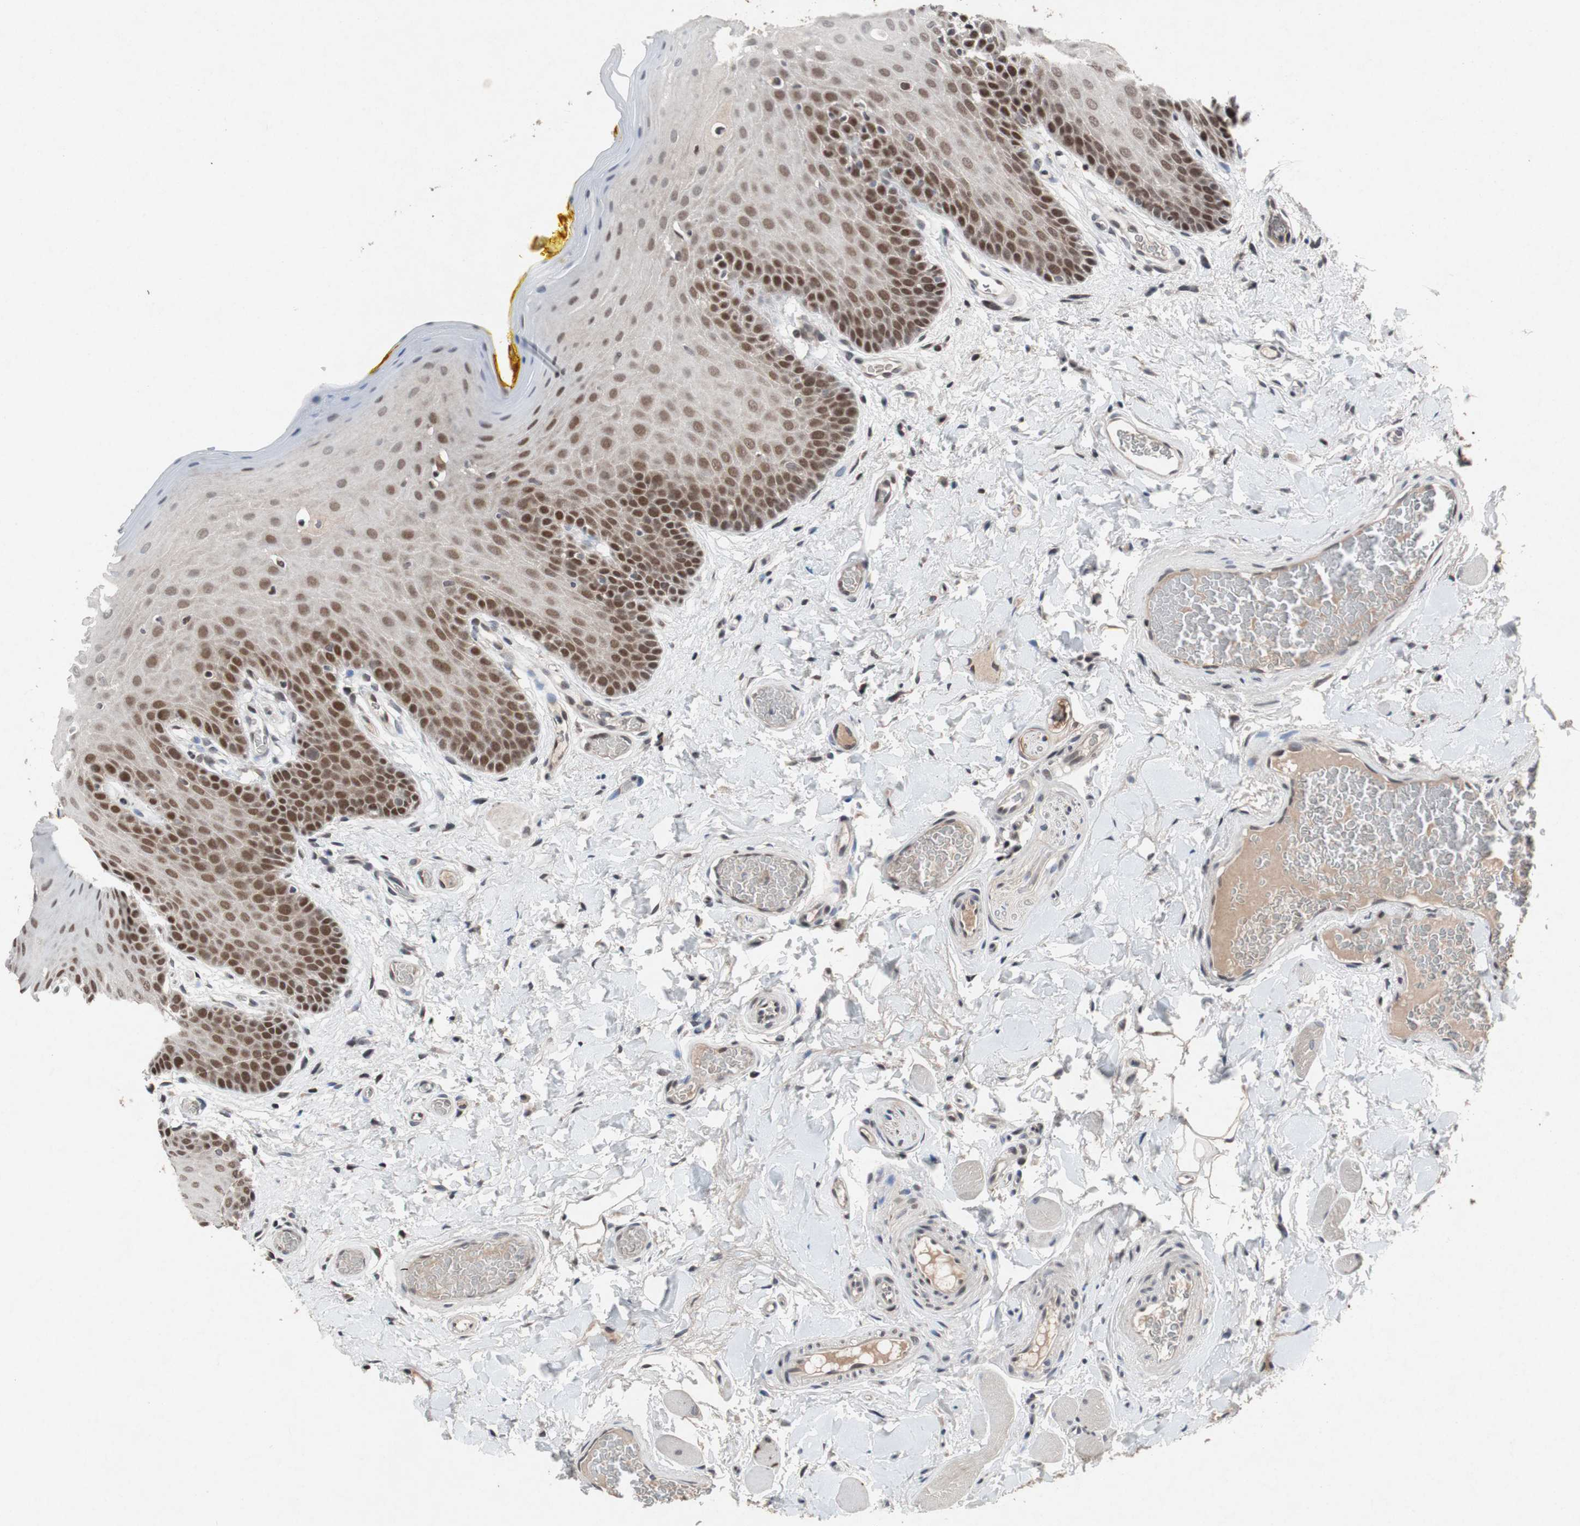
{"staining": {"intensity": "strong", "quantity": "25%-75%", "location": "nuclear"}, "tissue": "oral mucosa", "cell_type": "Squamous epithelial cells", "image_type": "normal", "snomed": [{"axis": "morphology", "description": "Normal tissue, NOS"}, {"axis": "topography", "description": "Oral tissue"}], "caption": "Strong nuclear positivity is appreciated in about 25%-75% of squamous epithelial cells in benign oral mucosa.", "gene": "TP63", "patient": {"sex": "male", "age": 54}}